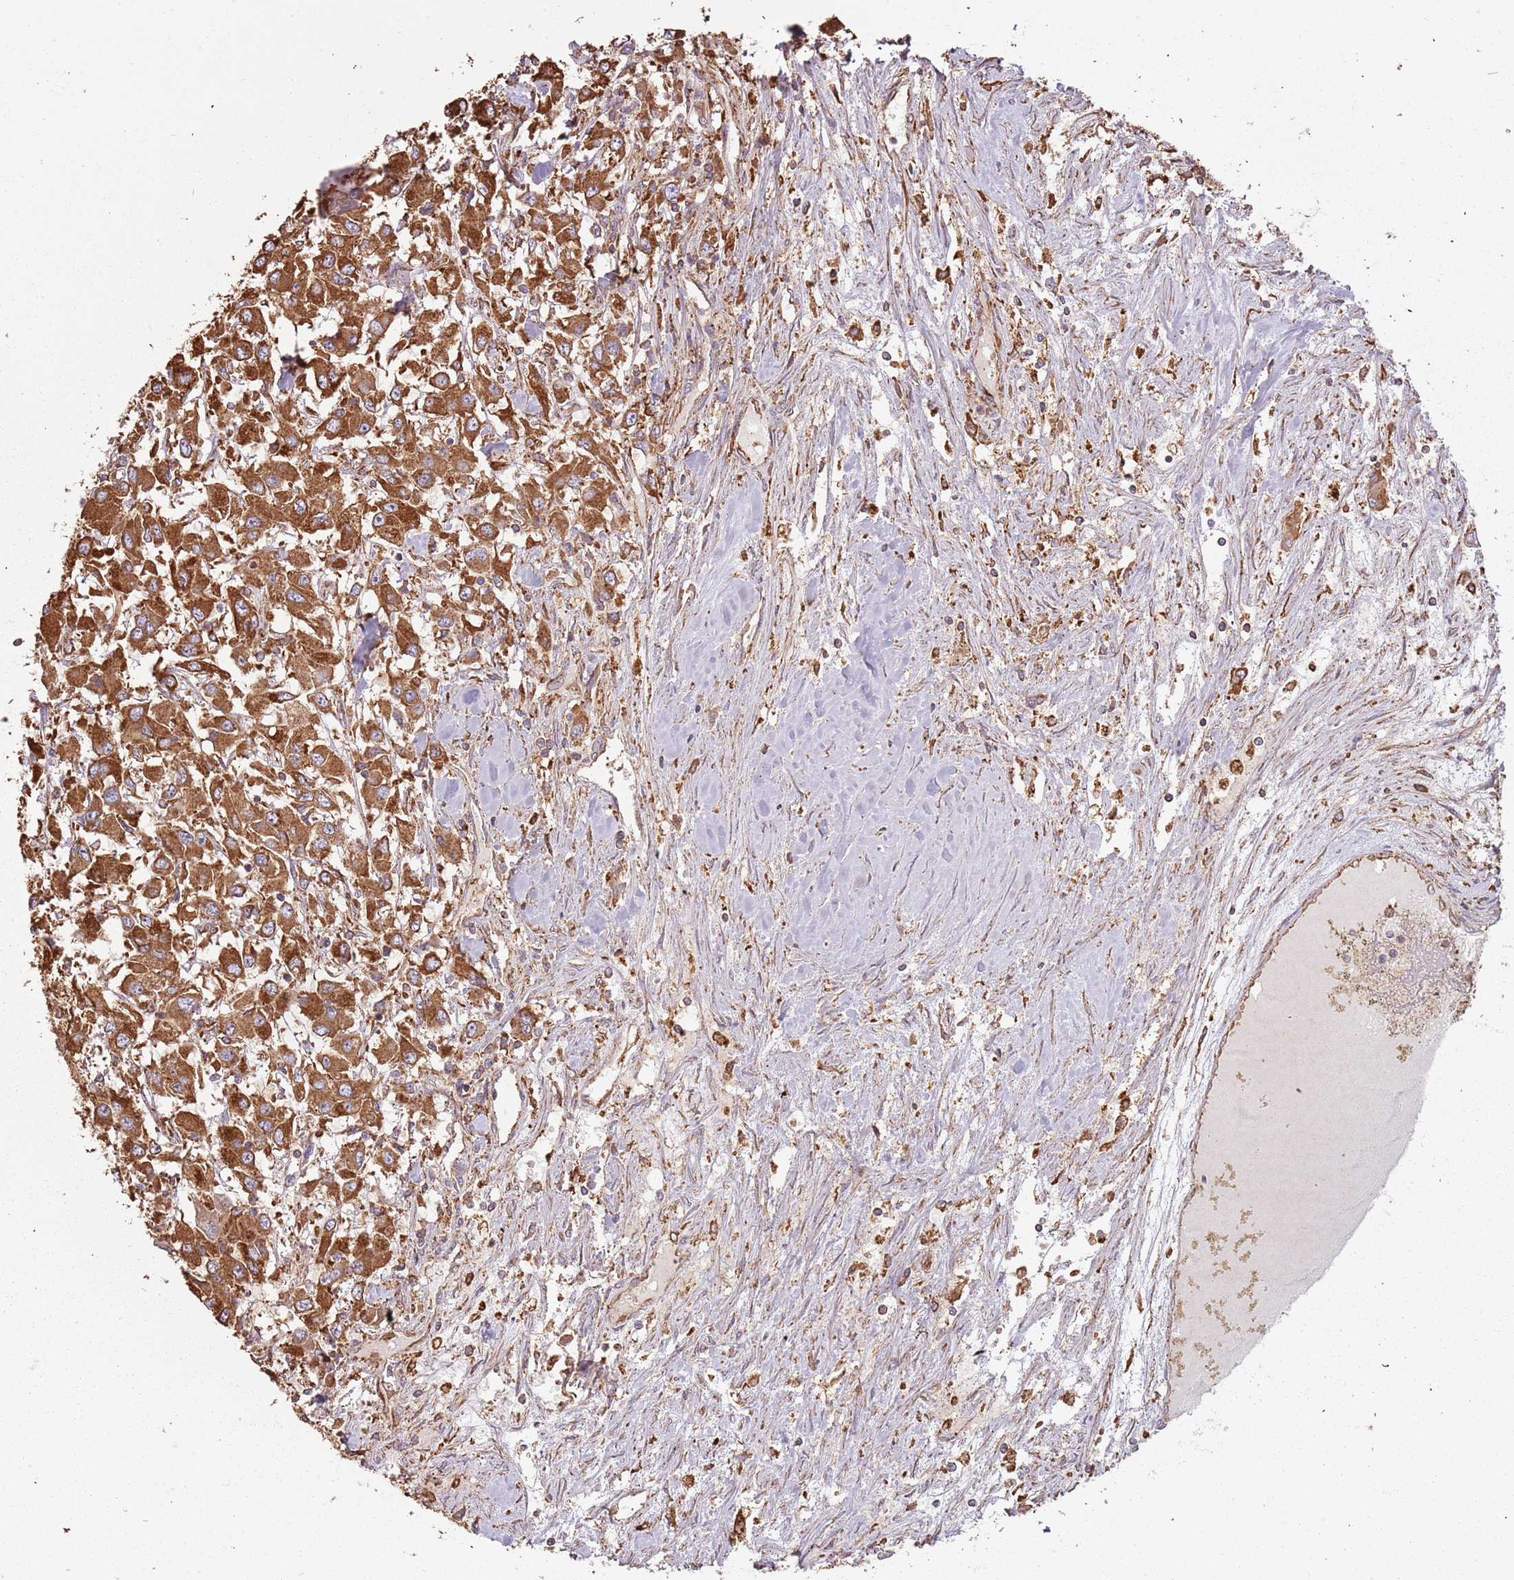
{"staining": {"intensity": "strong", "quantity": ">75%", "location": "cytoplasmic/membranous"}, "tissue": "renal cancer", "cell_type": "Tumor cells", "image_type": "cancer", "snomed": [{"axis": "morphology", "description": "Adenocarcinoma, NOS"}, {"axis": "topography", "description": "Kidney"}], "caption": "This is an image of immunohistochemistry (IHC) staining of renal cancer (adenocarcinoma), which shows strong staining in the cytoplasmic/membranous of tumor cells.", "gene": "ATOSB", "patient": {"sex": "female", "age": 67}}